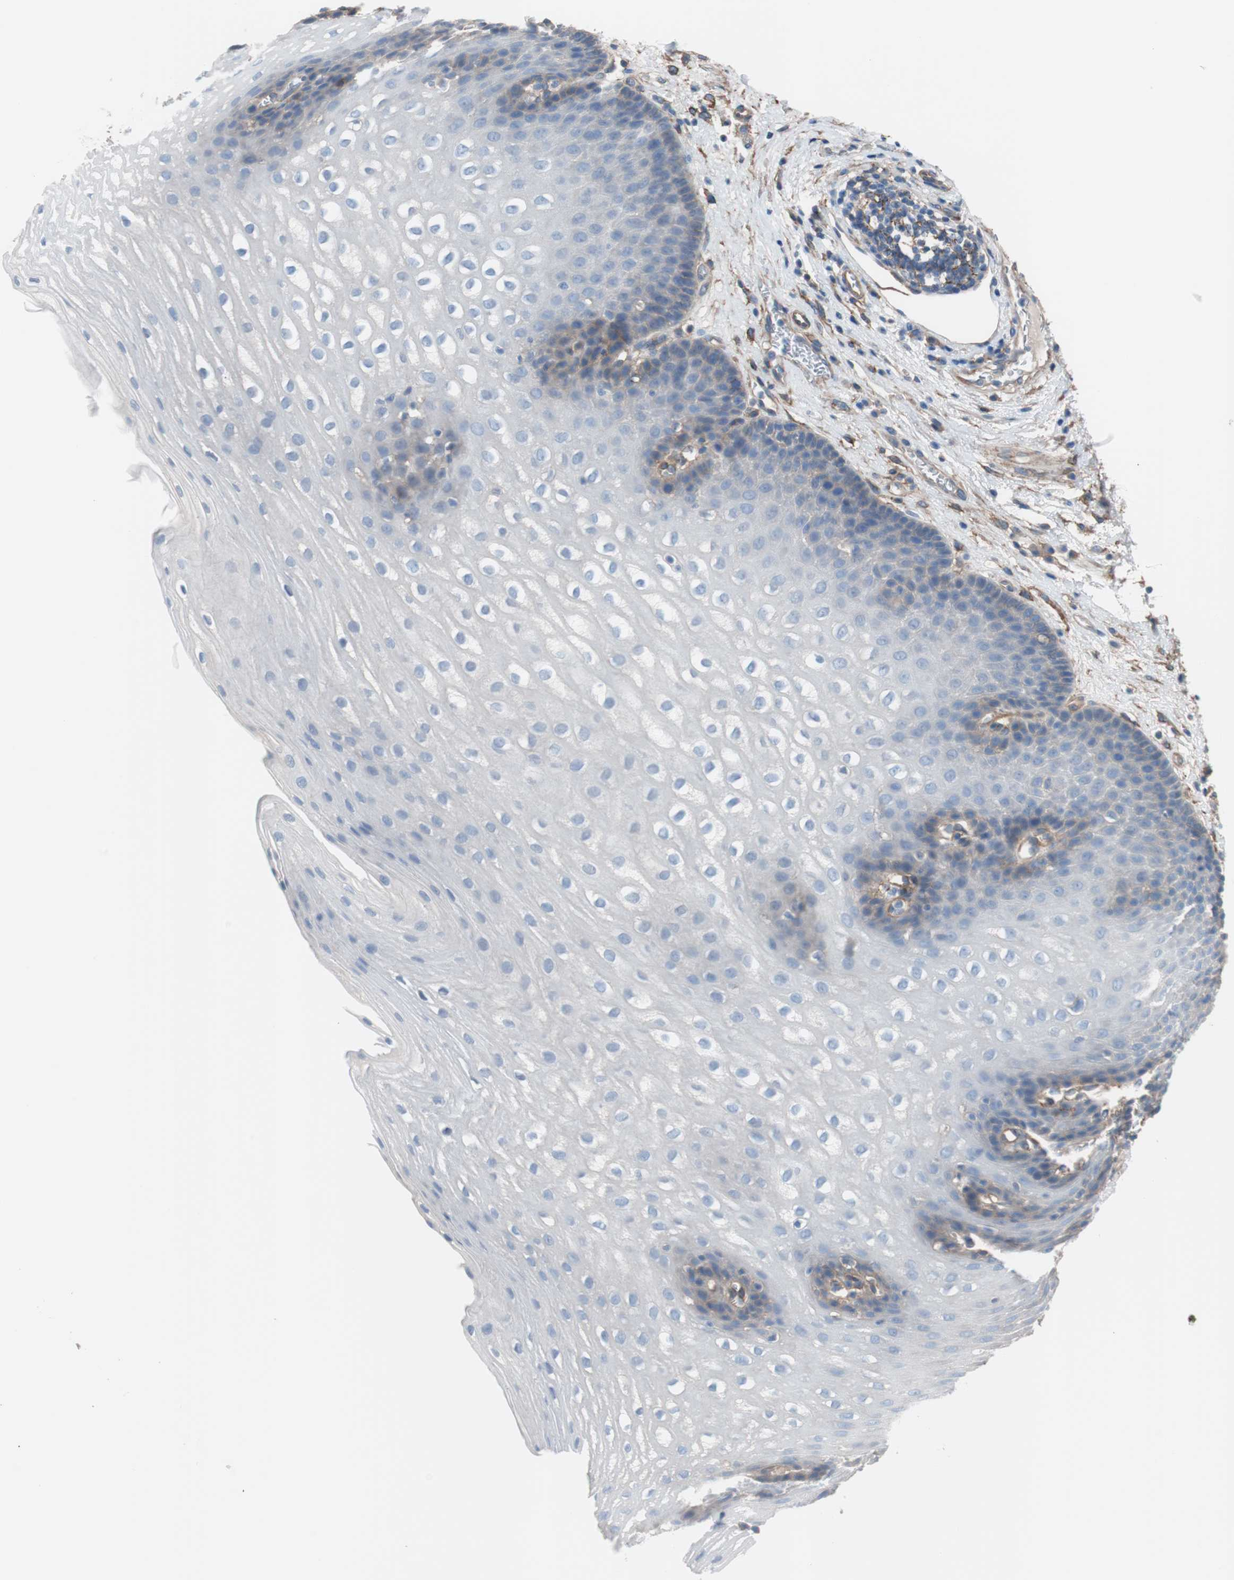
{"staining": {"intensity": "weak", "quantity": "<25%", "location": "cytoplasmic/membranous"}, "tissue": "esophagus", "cell_type": "Squamous epithelial cells", "image_type": "normal", "snomed": [{"axis": "morphology", "description": "Normal tissue, NOS"}, {"axis": "topography", "description": "Esophagus"}], "caption": "IHC of unremarkable esophagus displays no expression in squamous epithelial cells.", "gene": "CD81", "patient": {"sex": "male", "age": 48}}